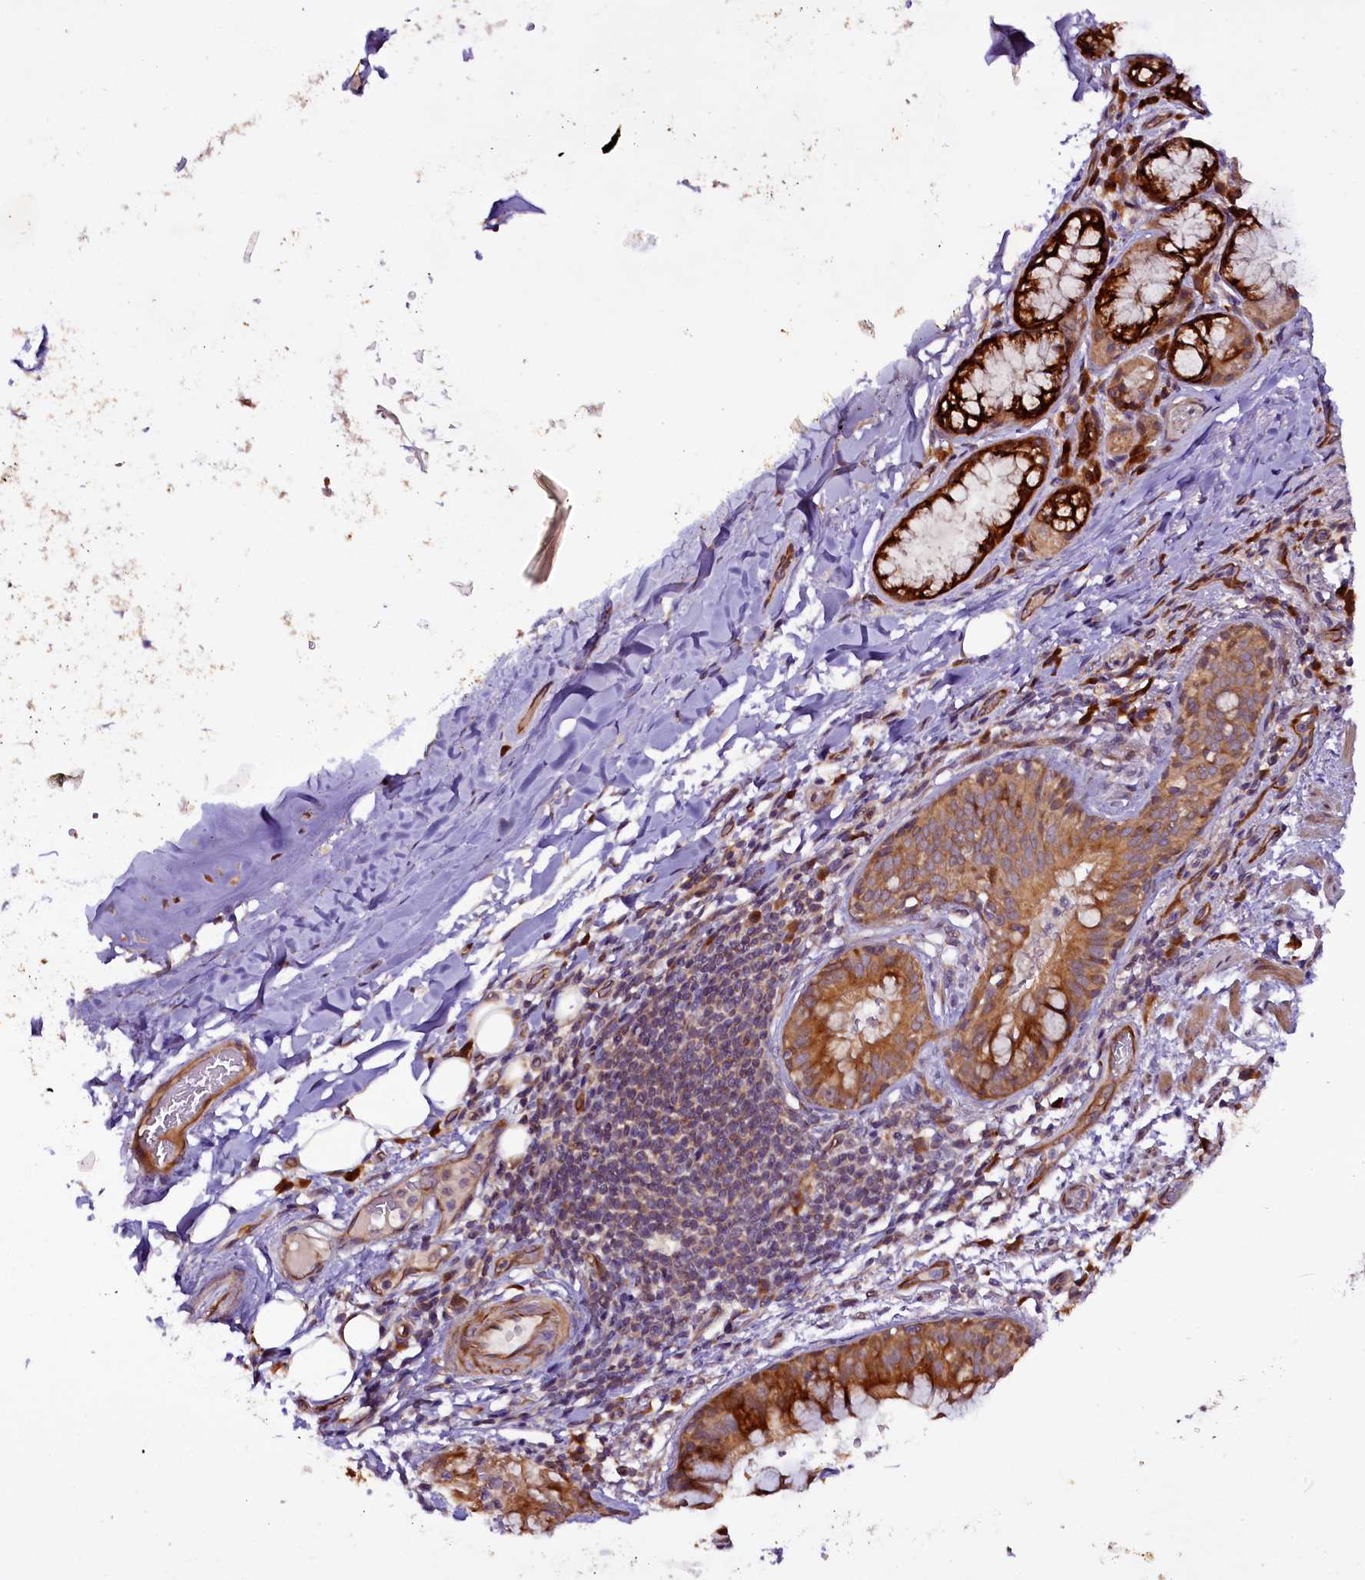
{"staining": {"intensity": "strong", "quantity": ">75%", "location": "cytoplasmic/membranous"}, "tissue": "bronchus", "cell_type": "Respiratory epithelial cells", "image_type": "normal", "snomed": [{"axis": "morphology", "description": "Normal tissue, NOS"}, {"axis": "topography", "description": "Lymph node"}, {"axis": "topography", "description": "Cartilage tissue"}, {"axis": "topography", "description": "Bronchus"}], "caption": "DAB (3,3'-diaminobenzidine) immunohistochemical staining of normal human bronchus displays strong cytoplasmic/membranous protein positivity in approximately >75% of respiratory epithelial cells.", "gene": "RPUSD2", "patient": {"sex": "male", "age": 63}}